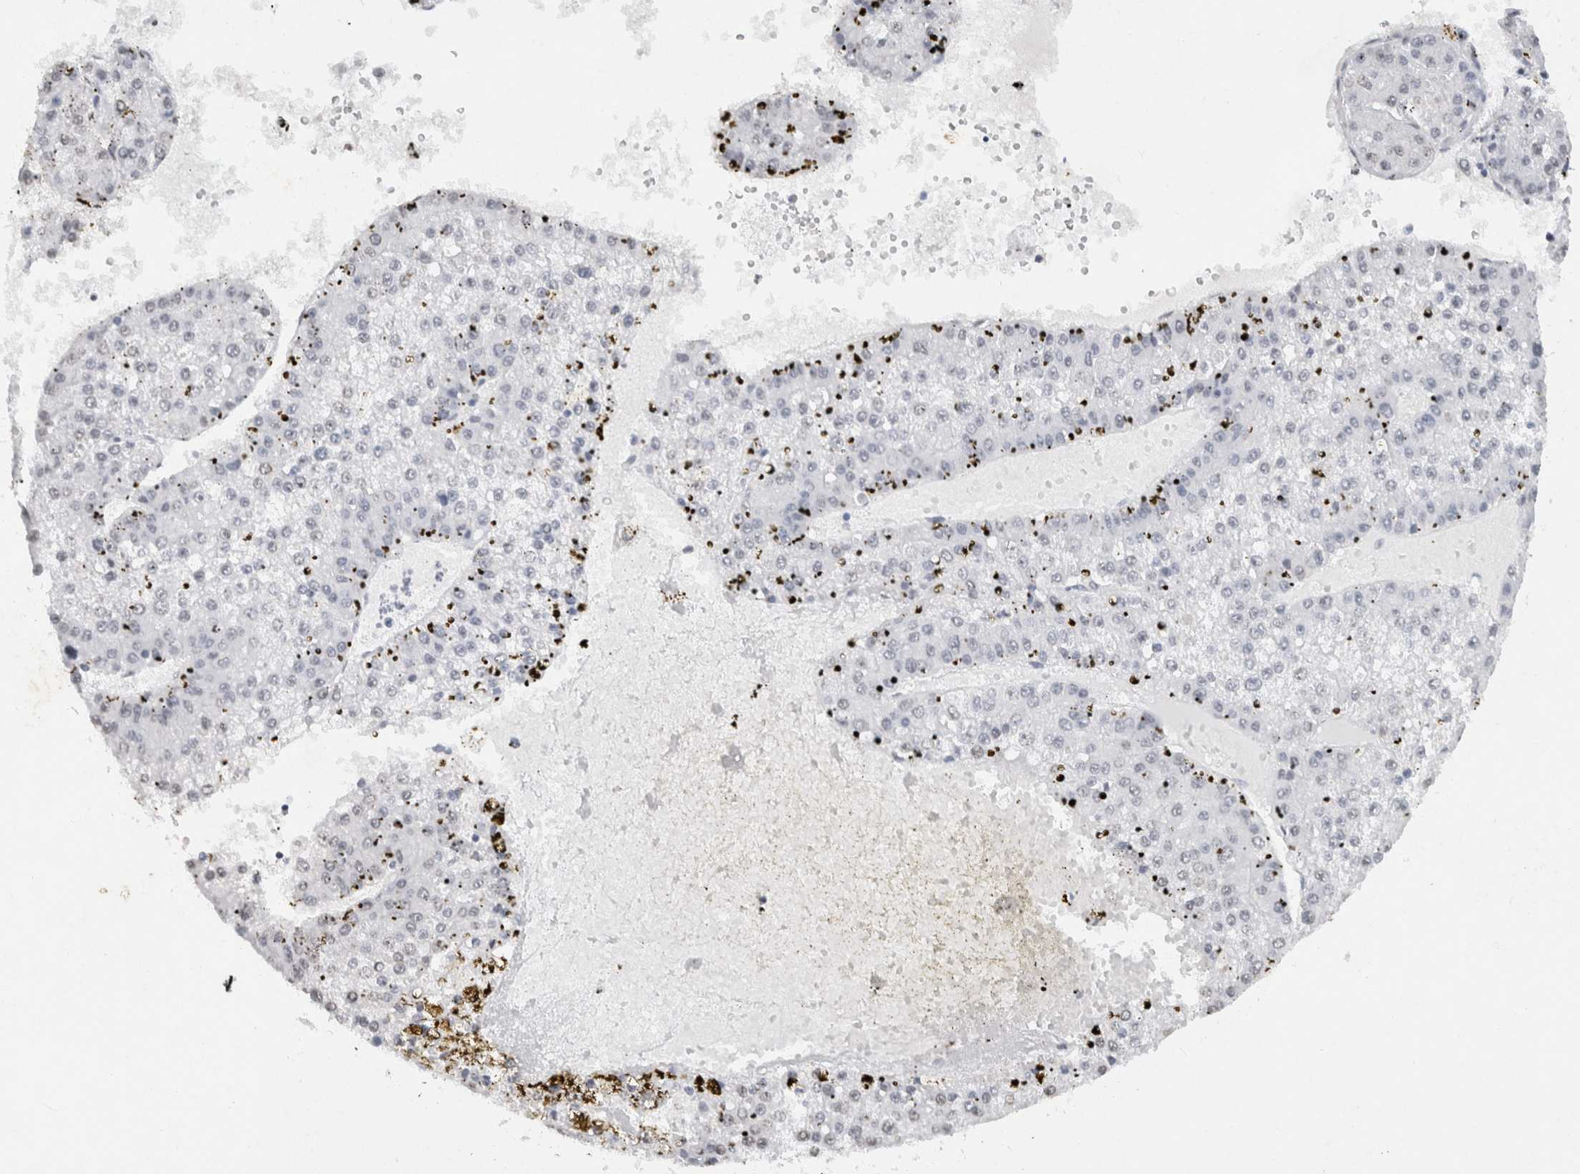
{"staining": {"intensity": "negative", "quantity": "none", "location": "none"}, "tissue": "liver cancer", "cell_type": "Tumor cells", "image_type": "cancer", "snomed": [{"axis": "morphology", "description": "Carcinoma, Hepatocellular, NOS"}, {"axis": "topography", "description": "Liver"}], "caption": "Tumor cells are negative for protein expression in human liver hepatocellular carcinoma.", "gene": "CNTN1", "patient": {"sex": "female", "age": 73}}